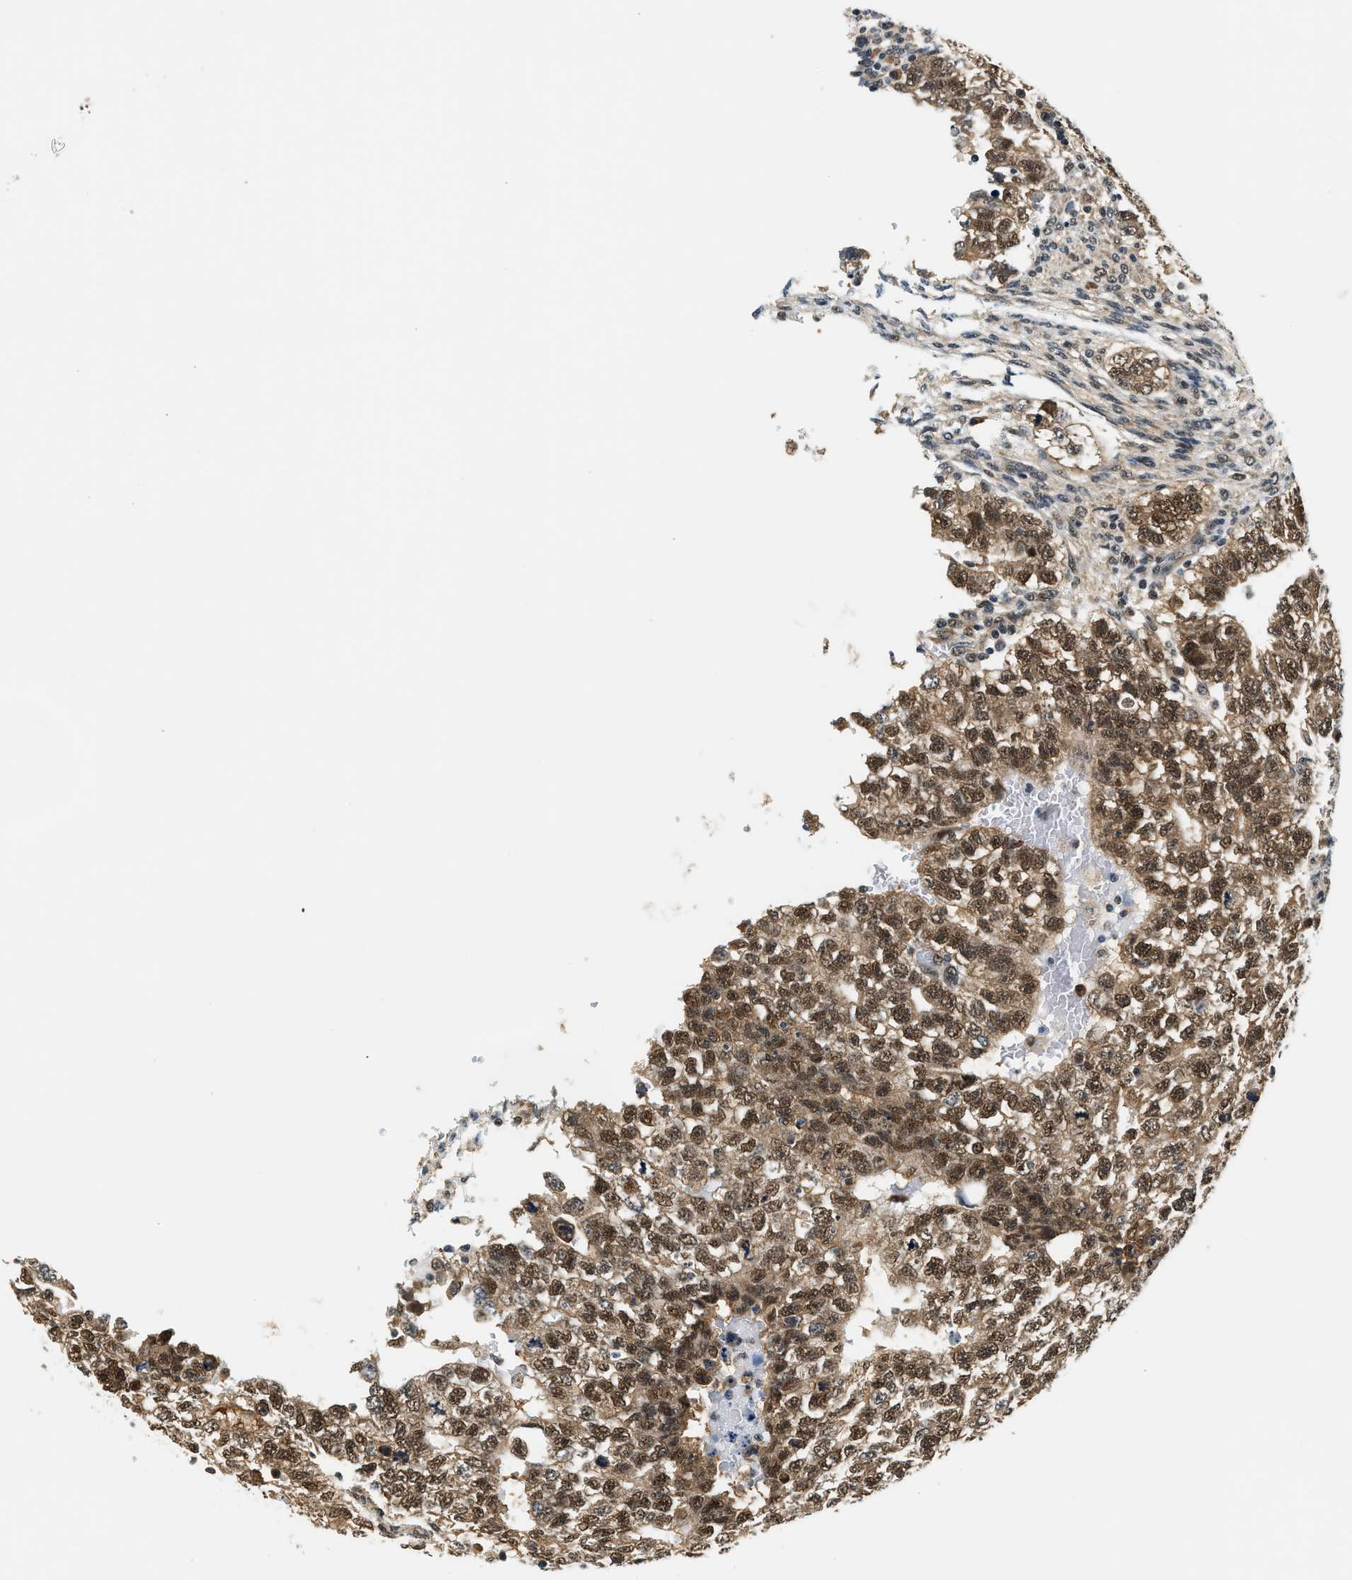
{"staining": {"intensity": "strong", "quantity": ">75%", "location": "cytoplasmic/membranous,nuclear"}, "tissue": "testis cancer", "cell_type": "Tumor cells", "image_type": "cancer", "snomed": [{"axis": "morphology", "description": "Carcinoma, Embryonal, NOS"}, {"axis": "topography", "description": "Testis"}], "caption": "A high-resolution image shows immunohistochemistry staining of embryonal carcinoma (testis), which demonstrates strong cytoplasmic/membranous and nuclear positivity in approximately >75% of tumor cells.", "gene": "PSMD3", "patient": {"sex": "male", "age": 28}}